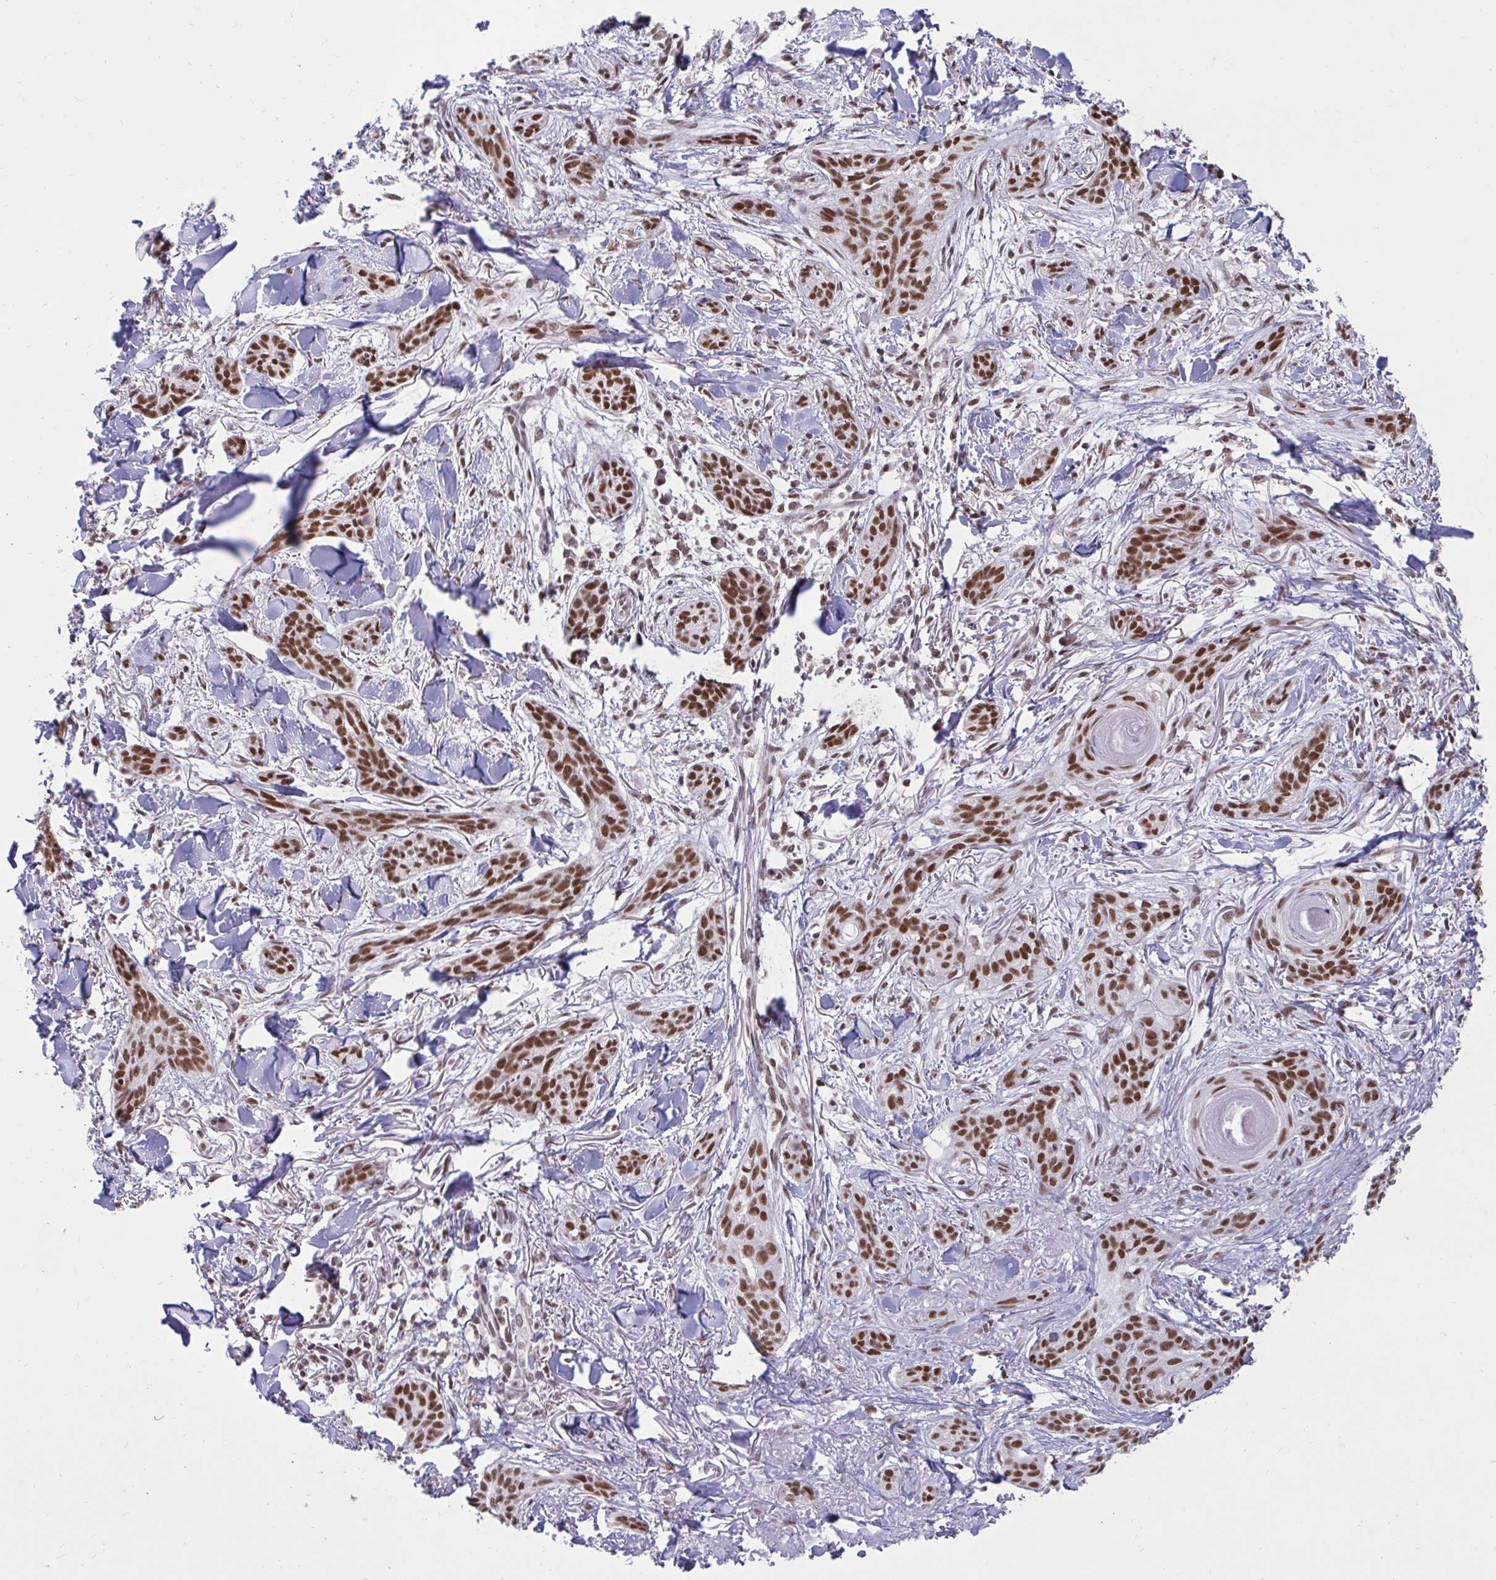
{"staining": {"intensity": "strong", "quantity": ">75%", "location": "nuclear"}, "tissue": "skin cancer", "cell_type": "Tumor cells", "image_type": "cancer", "snomed": [{"axis": "morphology", "description": "Basal cell carcinoma"}, {"axis": "topography", "description": "Skin"}], "caption": "This photomicrograph shows immunohistochemistry staining of human basal cell carcinoma (skin), with high strong nuclear staining in about >75% of tumor cells.", "gene": "PHF10", "patient": {"sex": "male", "age": 52}}